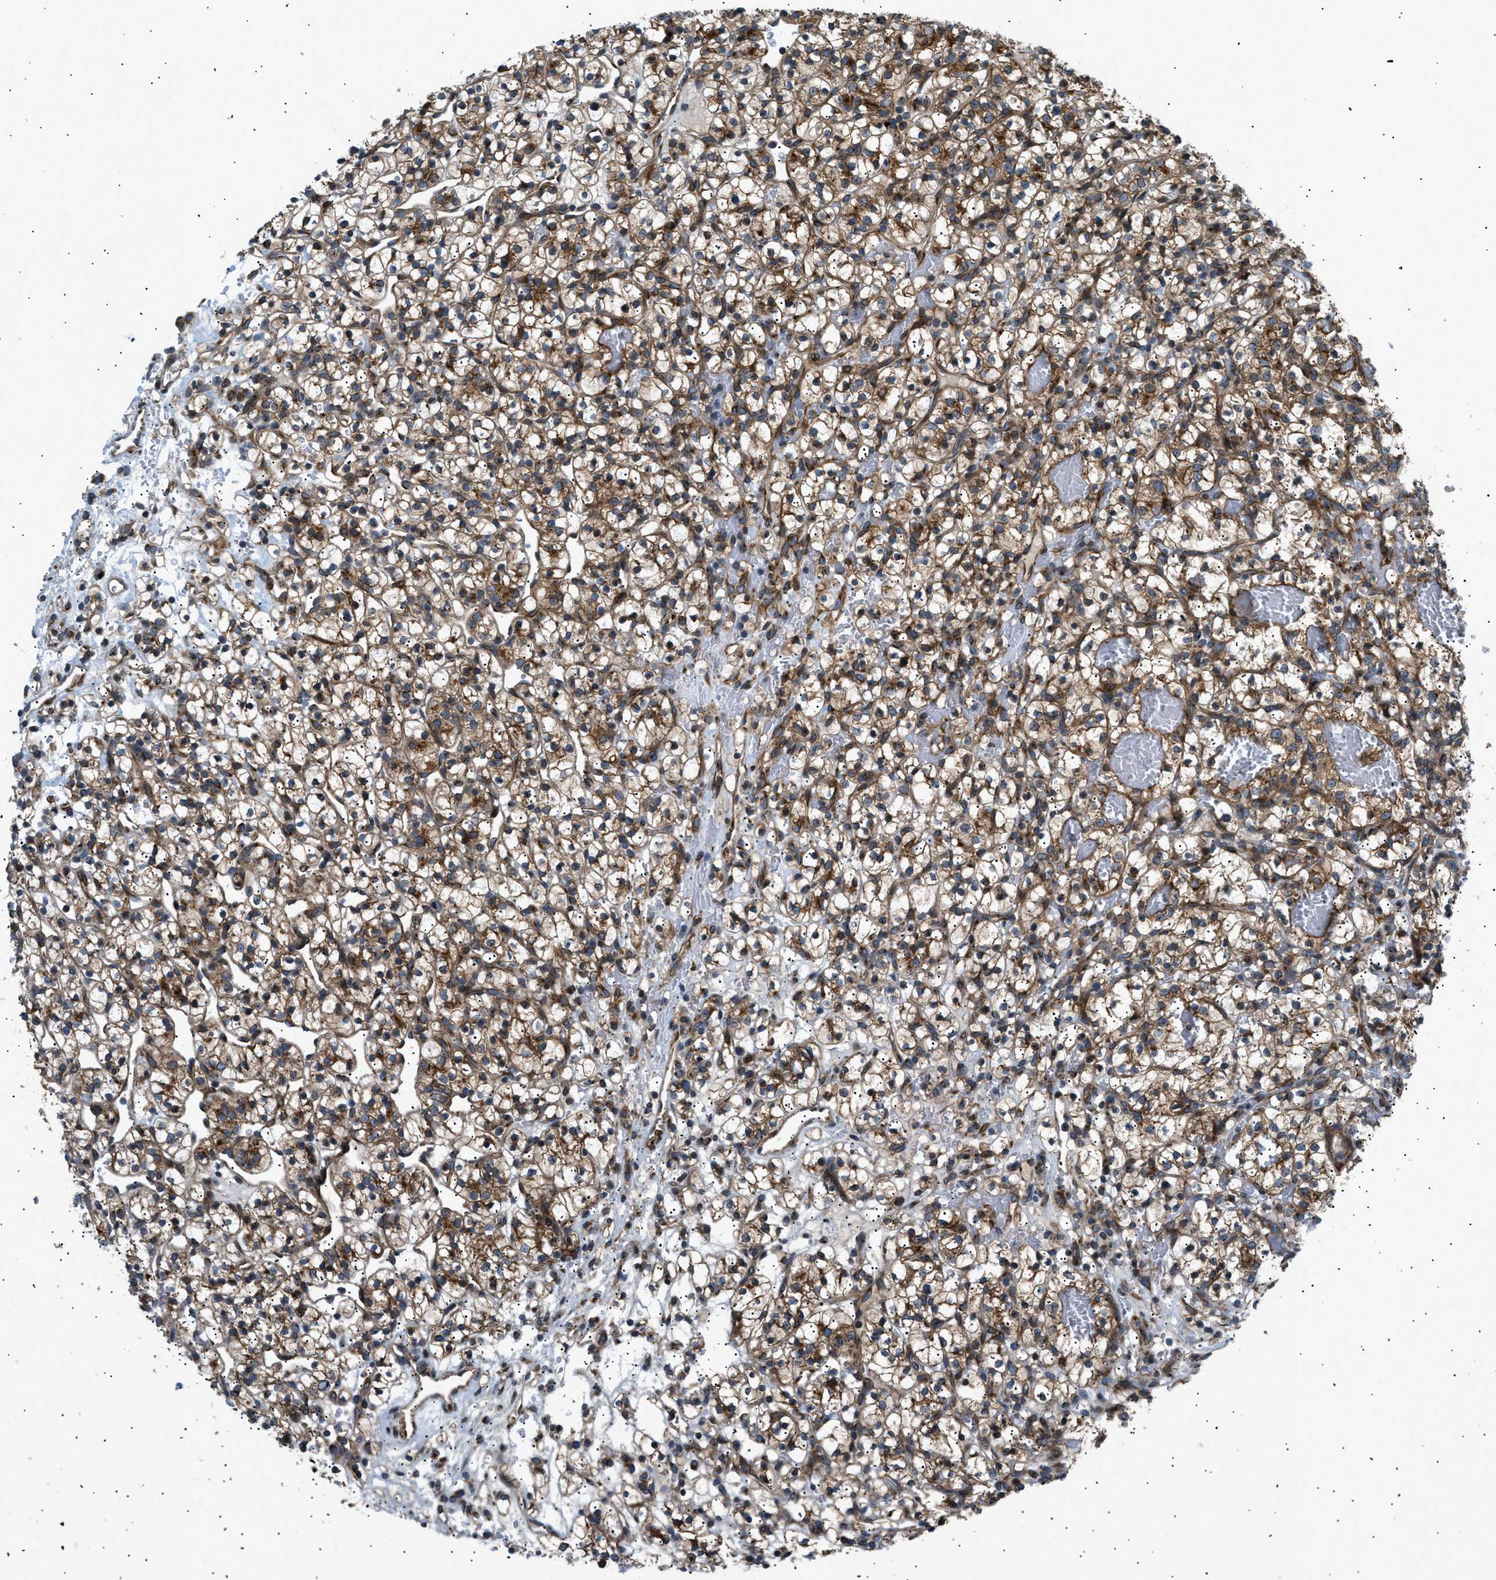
{"staining": {"intensity": "moderate", "quantity": ">75%", "location": "cytoplasmic/membranous"}, "tissue": "renal cancer", "cell_type": "Tumor cells", "image_type": "cancer", "snomed": [{"axis": "morphology", "description": "Adenocarcinoma, NOS"}, {"axis": "topography", "description": "Kidney"}], "caption": "IHC (DAB) staining of human adenocarcinoma (renal) reveals moderate cytoplasmic/membranous protein expression in approximately >75% of tumor cells.", "gene": "LYSMD3", "patient": {"sex": "female", "age": 57}}